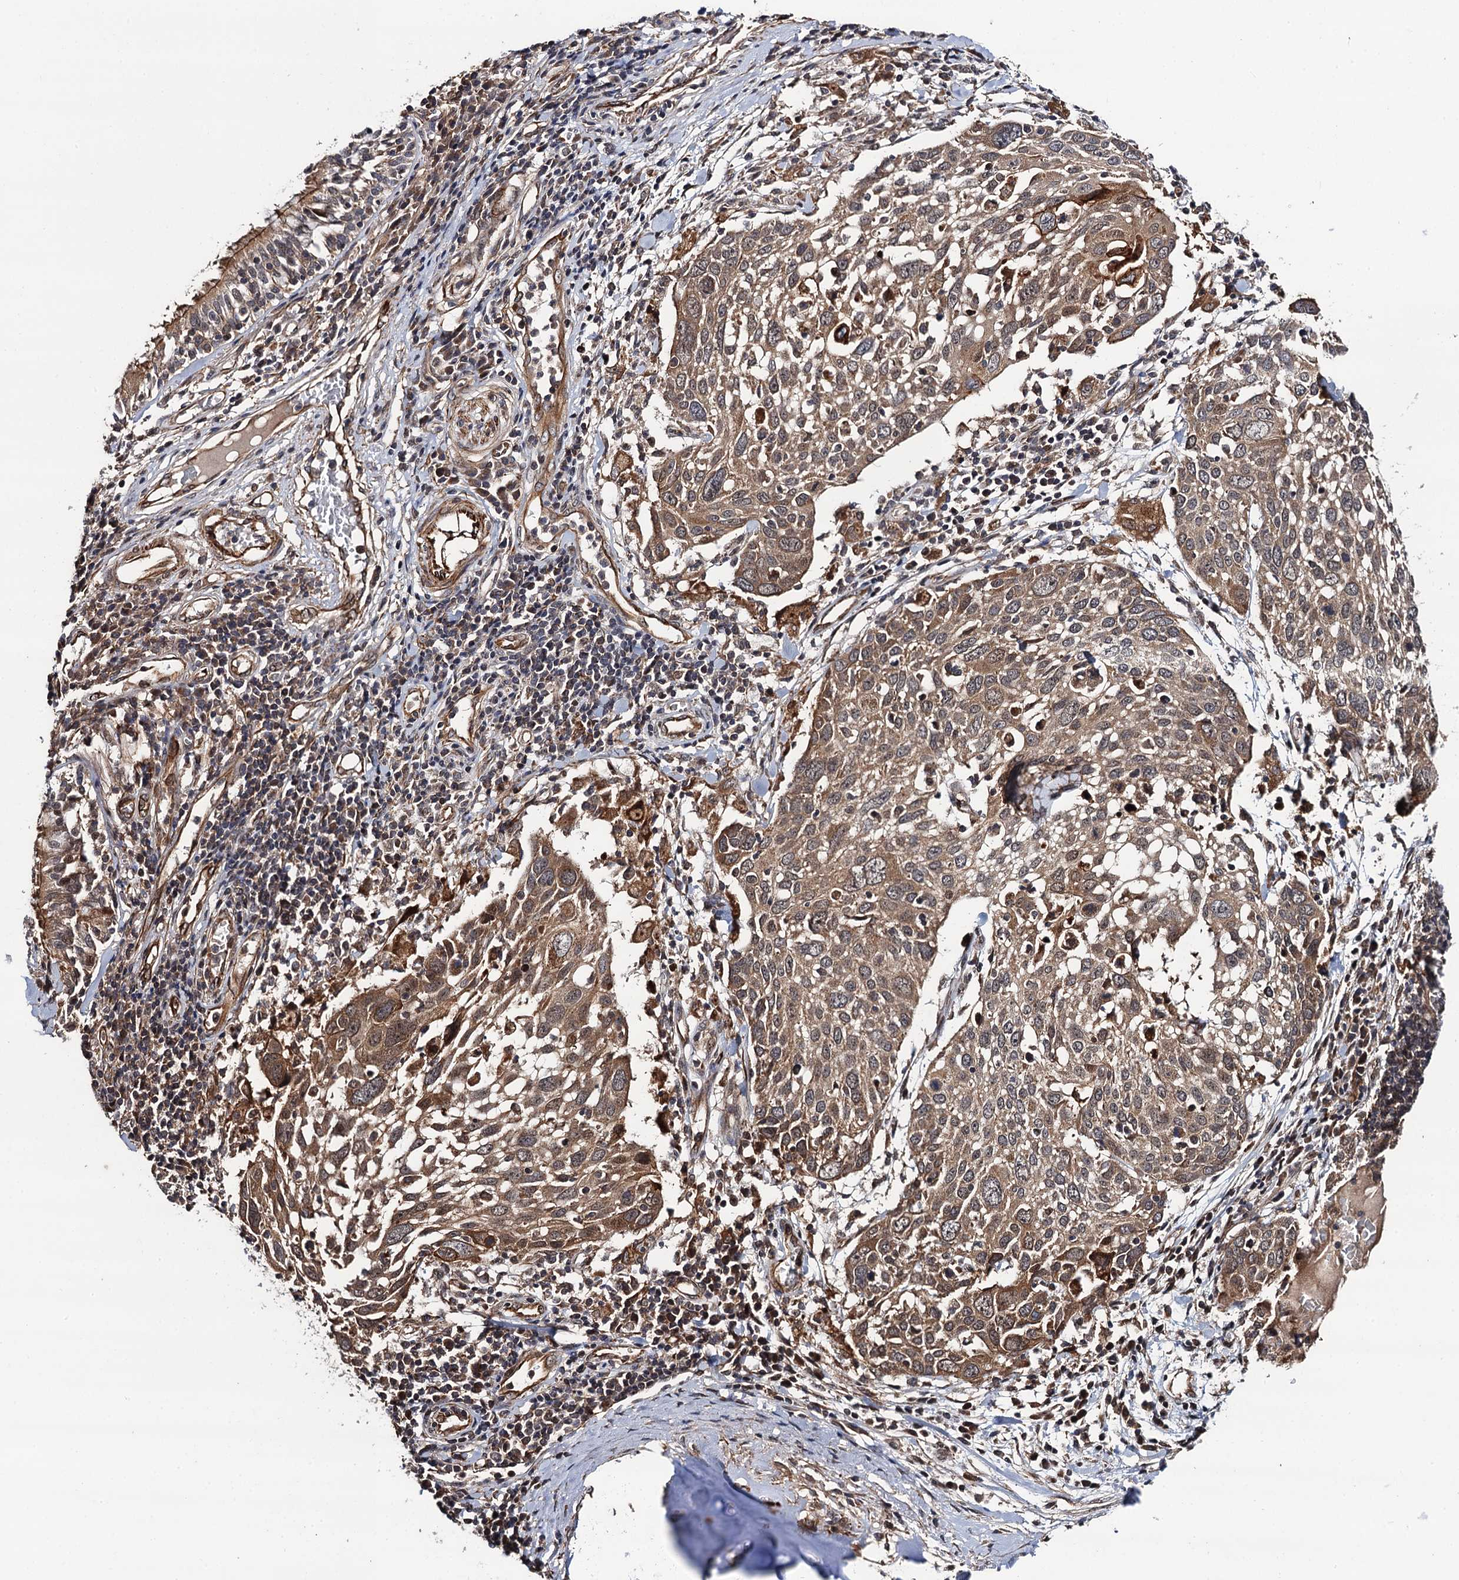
{"staining": {"intensity": "weak", "quantity": ">75%", "location": "cytoplasmic/membranous"}, "tissue": "lung cancer", "cell_type": "Tumor cells", "image_type": "cancer", "snomed": [{"axis": "morphology", "description": "Squamous cell carcinoma, NOS"}, {"axis": "topography", "description": "Lung"}], "caption": "Tumor cells demonstrate low levels of weak cytoplasmic/membranous positivity in about >75% of cells in human lung cancer (squamous cell carcinoma).", "gene": "FSIP1", "patient": {"sex": "male", "age": 65}}